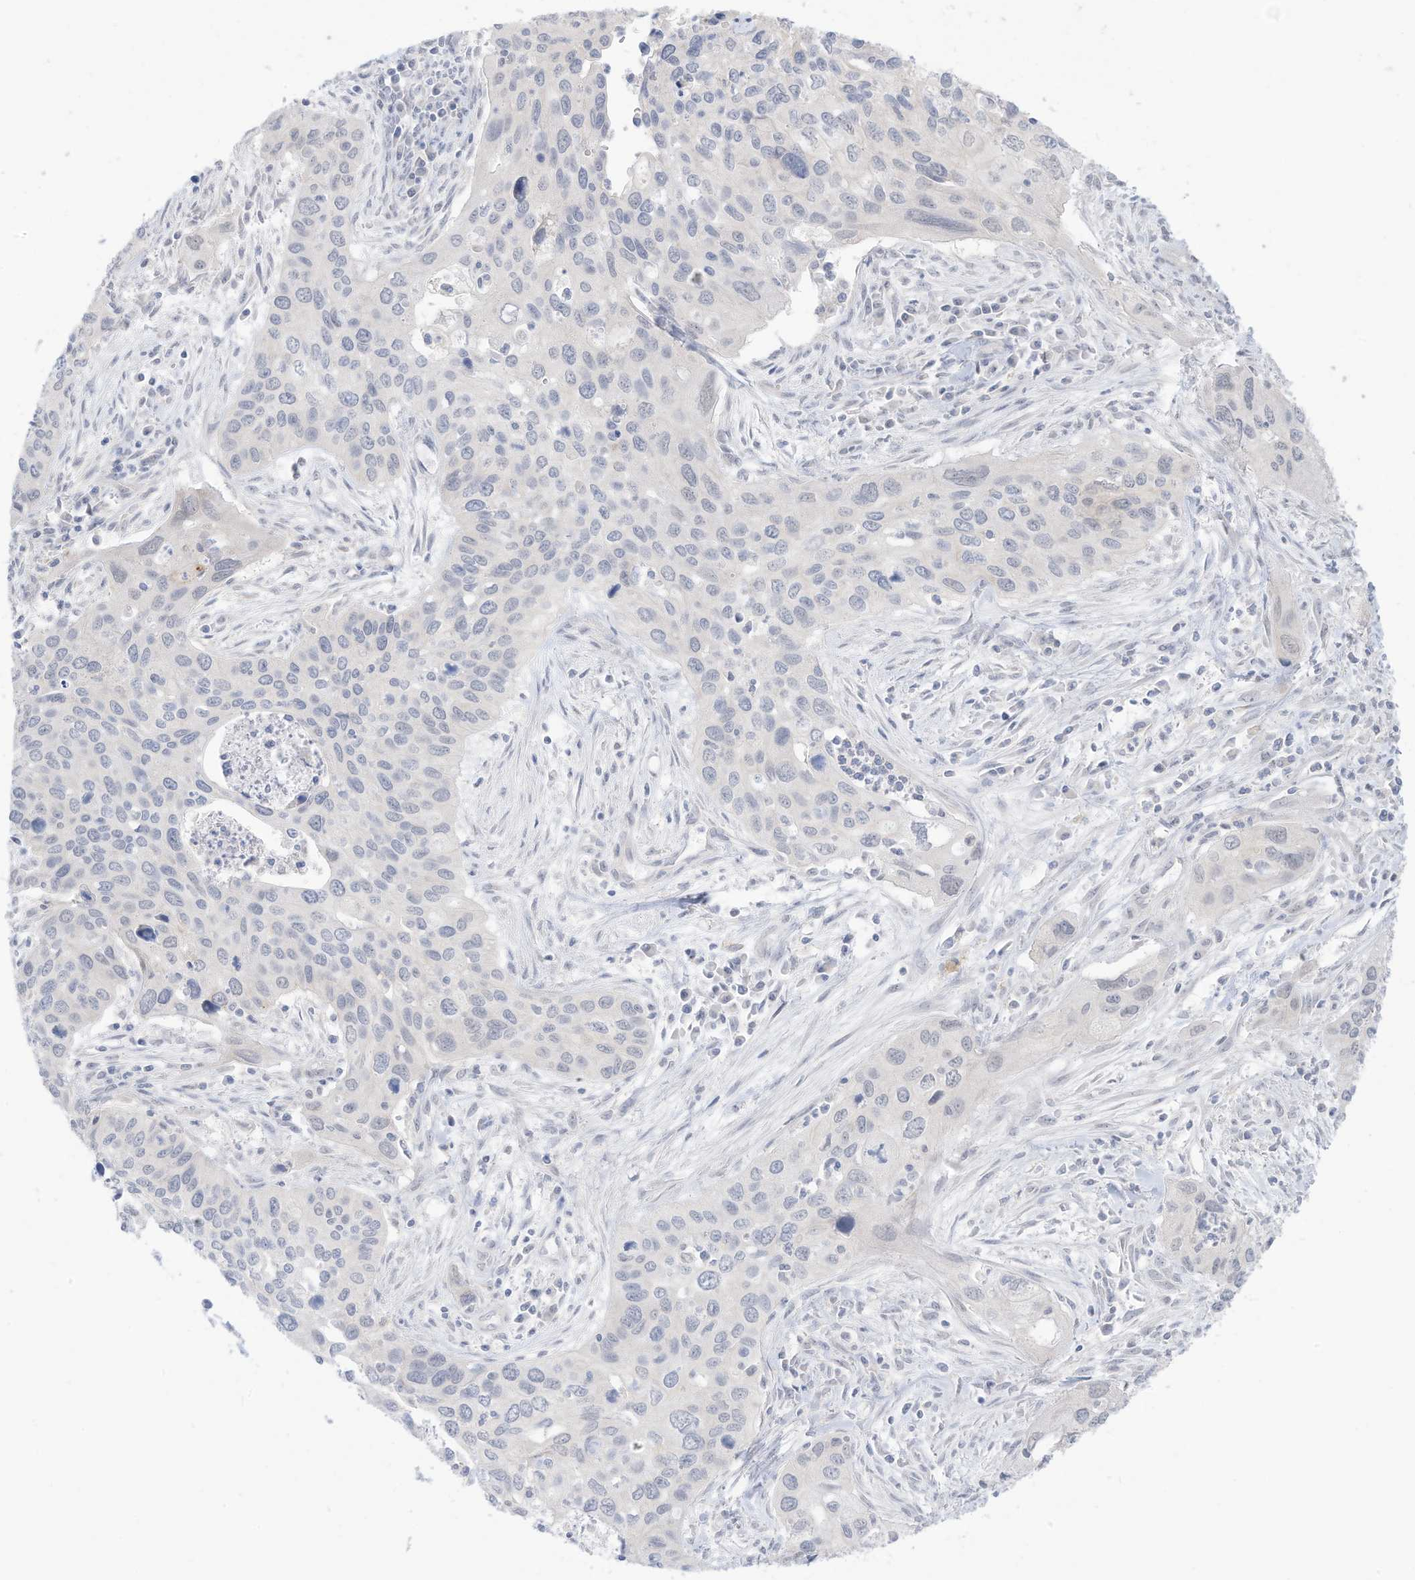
{"staining": {"intensity": "negative", "quantity": "none", "location": "none"}, "tissue": "cervical cancer", "cell_type": "Tumor cells", "image_type": "cancer", "snomed": [{"axis": "morphology", "description": "Squamous cell carcinoma, NOS"}, {"axis": "topography", "description": "Cervix"}], "caption": "Tumor cells are negative for brown protein staining in cervical squamous cell carcinoma. (DAB IHC with hematoxylin counter stain).", "gene": "OGT", "patient": {"sex": "female", "age": 55}}